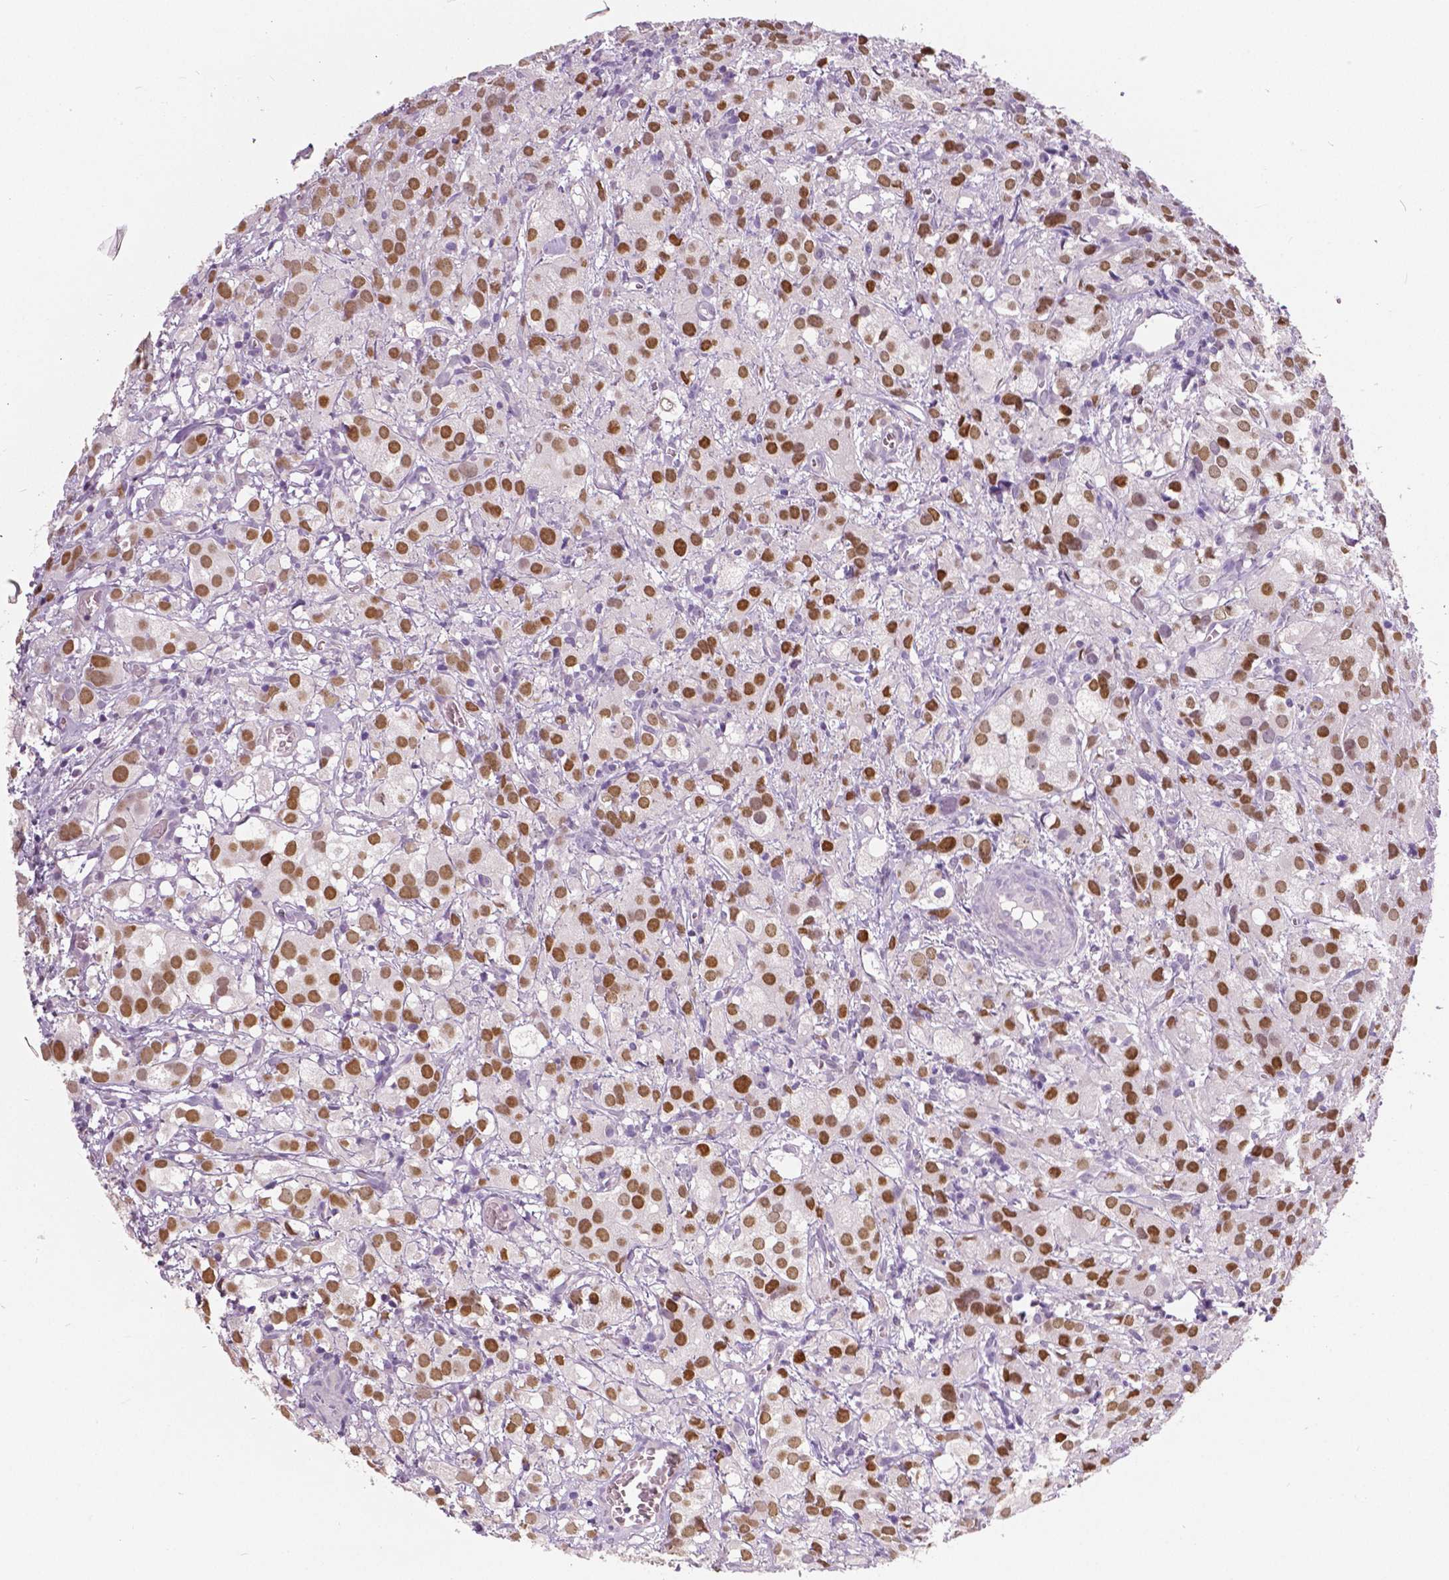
{"staining": {"intensity": "moderate", "quantity": ">75%", "location": "nuclear"}, "tissue": "prostate cancer", "cell_type": "Tumor cells", "image_type": "cancer", "snomed": [{"axis": "morphology", "description": "Adenocarcinoma, High grade"}, {"axis": "topography", "description": "Prostate"}], "caption": "IHC of high-grade adenocarcinoma (prostate) displays medium levels of moderate nuclear staining in approximately >75% of tumor cells.", "gene": "FOXA1", "patient": {"sex": "male", "age": 86}}